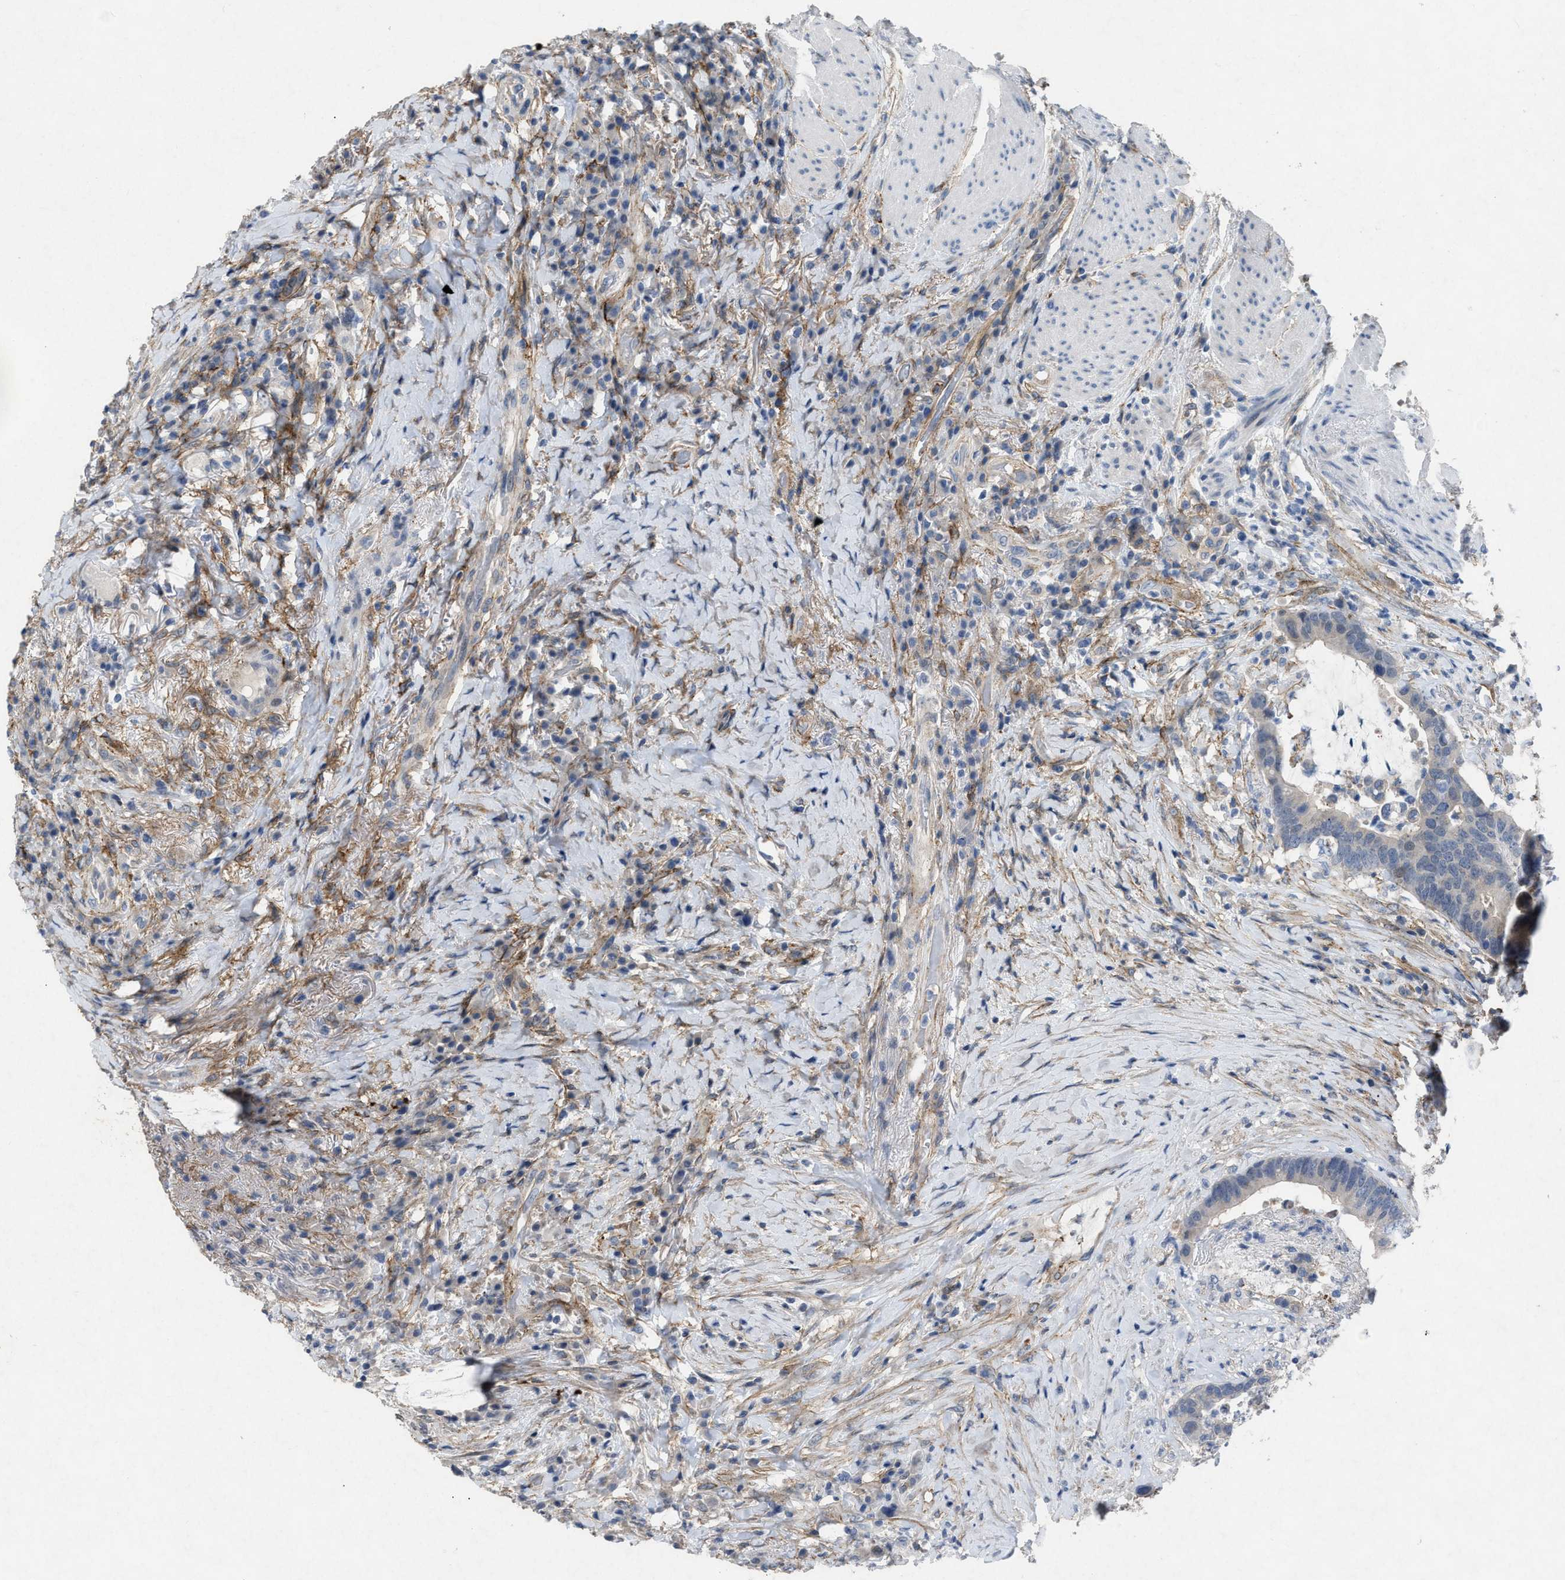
{"staining": {"intensity": "negative", "quantity": "none", "location": "none"}, "tissue": "colorectal cancer", "cell_type": "Tumor cells", "image_type": "cancer", "snomed": [{"axis": "morphology", "description": "Adenocarcinoma, NOS"}, {"axis": "topography", "description": "Rectum"}], "caption": "High power microscopy micrograph of an immunohistochemistry (IHC) image of colorectal cancer, revealing no significant expression in tumor cells.", "gene": "PDGFRA", "patient": {"sex": "female", "age": 89}}